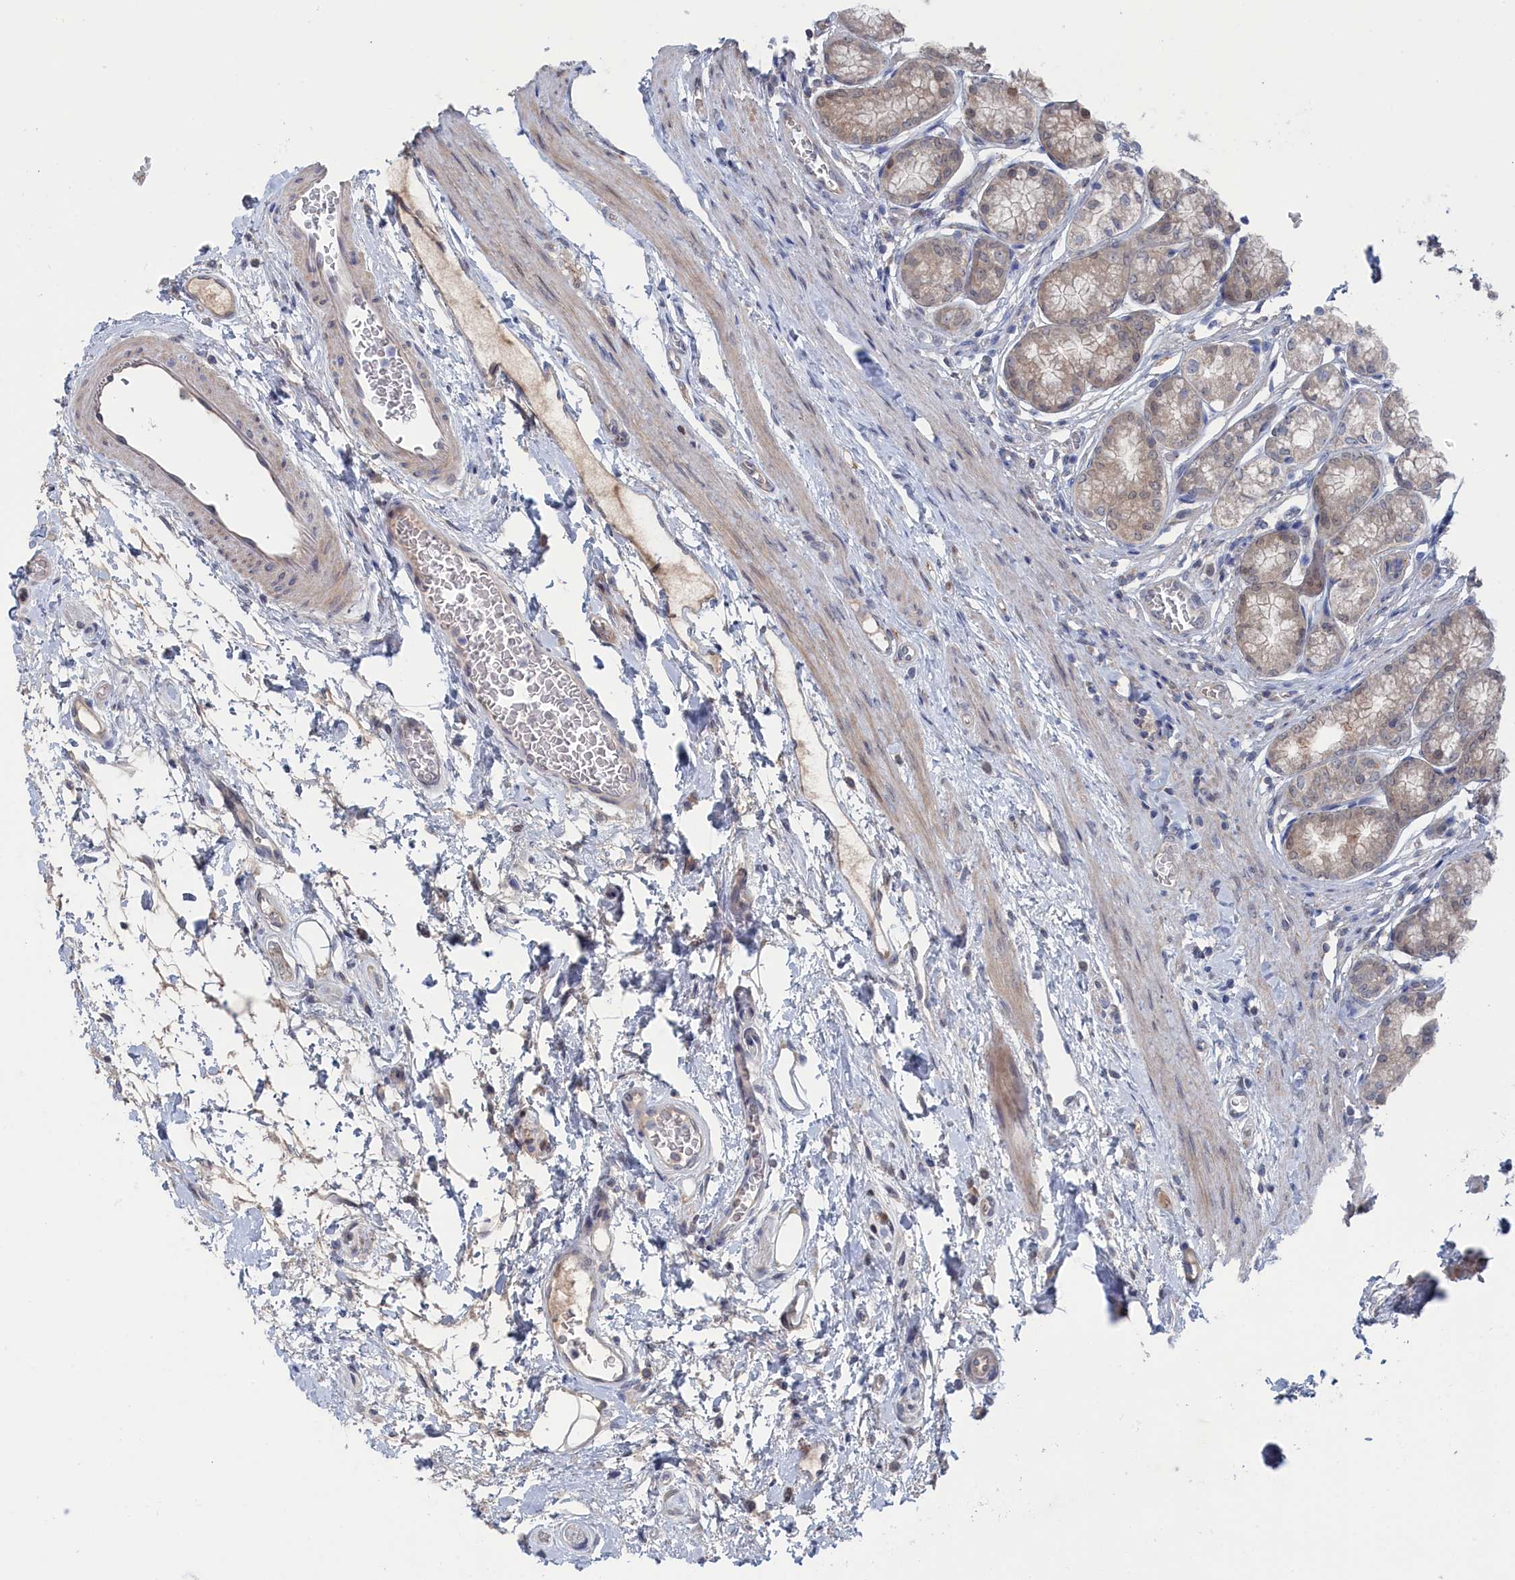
{"staining": {"intensity": "moderate", "quantity": "<25%", "location": "cytoplasmic/membranous"}, "tissue": "stomach", "cell_type": "Glandular cells", "image_type": "normal", "snomed": [{"axis": "morphology", "description": "Normal tissue, NOS"}, {"axis": "morphology", "description": "Adenocarcinoma, NOS"}, {"axis": "morphology", "description": "Adenocarcinoma, High grade"}, {"axis": "topography", "description": "Stomach, upper"}, {"axis": "topography", "description": "Stomach"}], "caption": "Brown immunohistochemical staining in unremarkable stomach displays moderate cytoplasmic/membranous expression in about <25% of glandular cells. The staining is performed using DAB (3,3'-diaminobenzidine) brown chromogen to label protein expression. The nuclei are counter-stained blue using hematoxylin.", "gene": "IRGQ", "patient": {"sex": "female", "age": 65}}